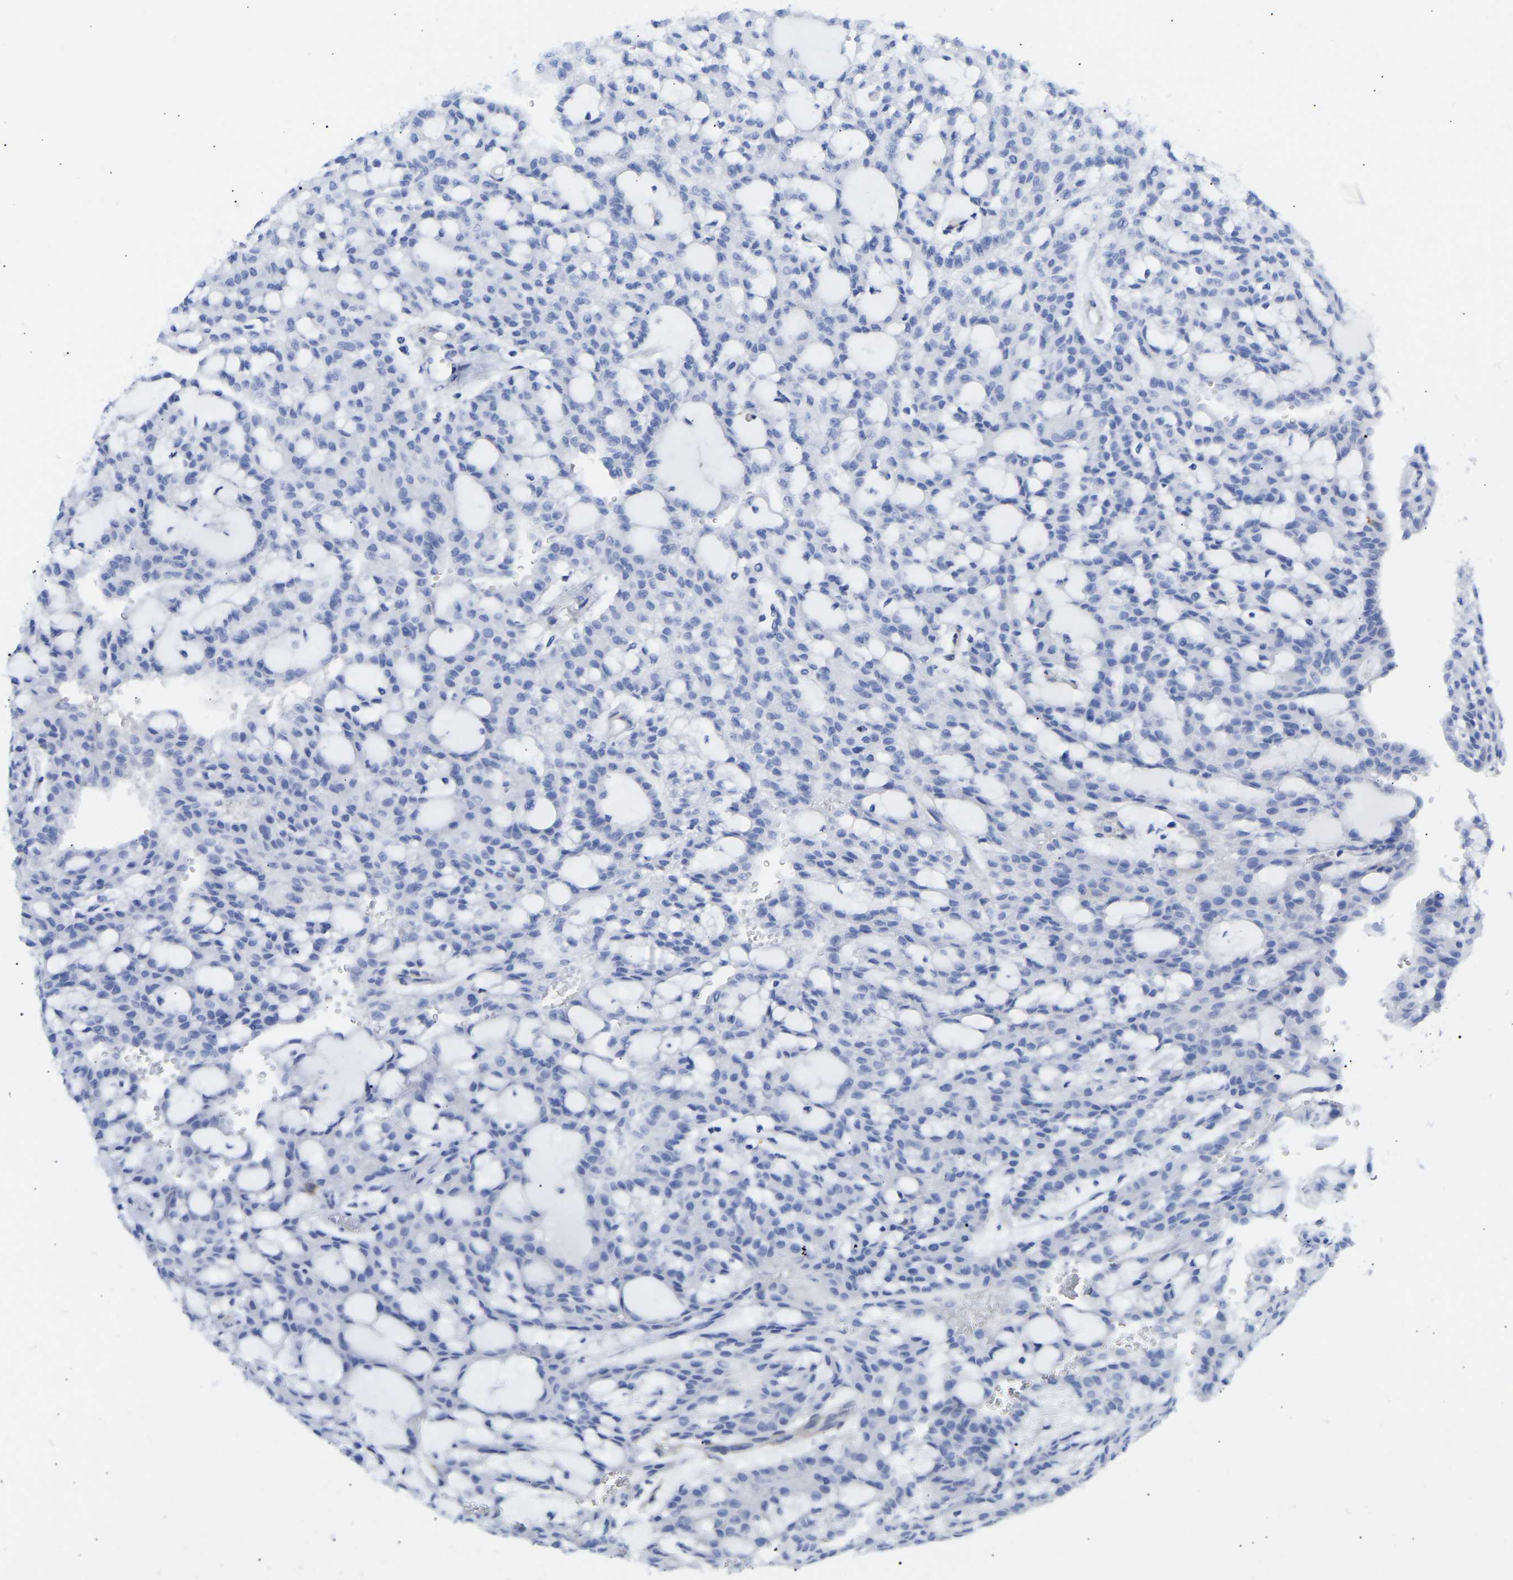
{"staining": {"intensity": "negative", "quantity": "none", "location": "none"}, "tissue": "renal cancer", "cell_type": "Tumor cells", "image_type": "cancer", "snomed": [{"axis": "morphology", "description": "Adenocarcinoma, NOS"}, {"axis": "topography", "description": "Kidney"}], "caption": "The immunohistochemistry (IHC) image has no significant positivity in tumor cells of renal cancer tissue.", "gene": "AMPH", "patient": {"sex": "male", "age": 63}}